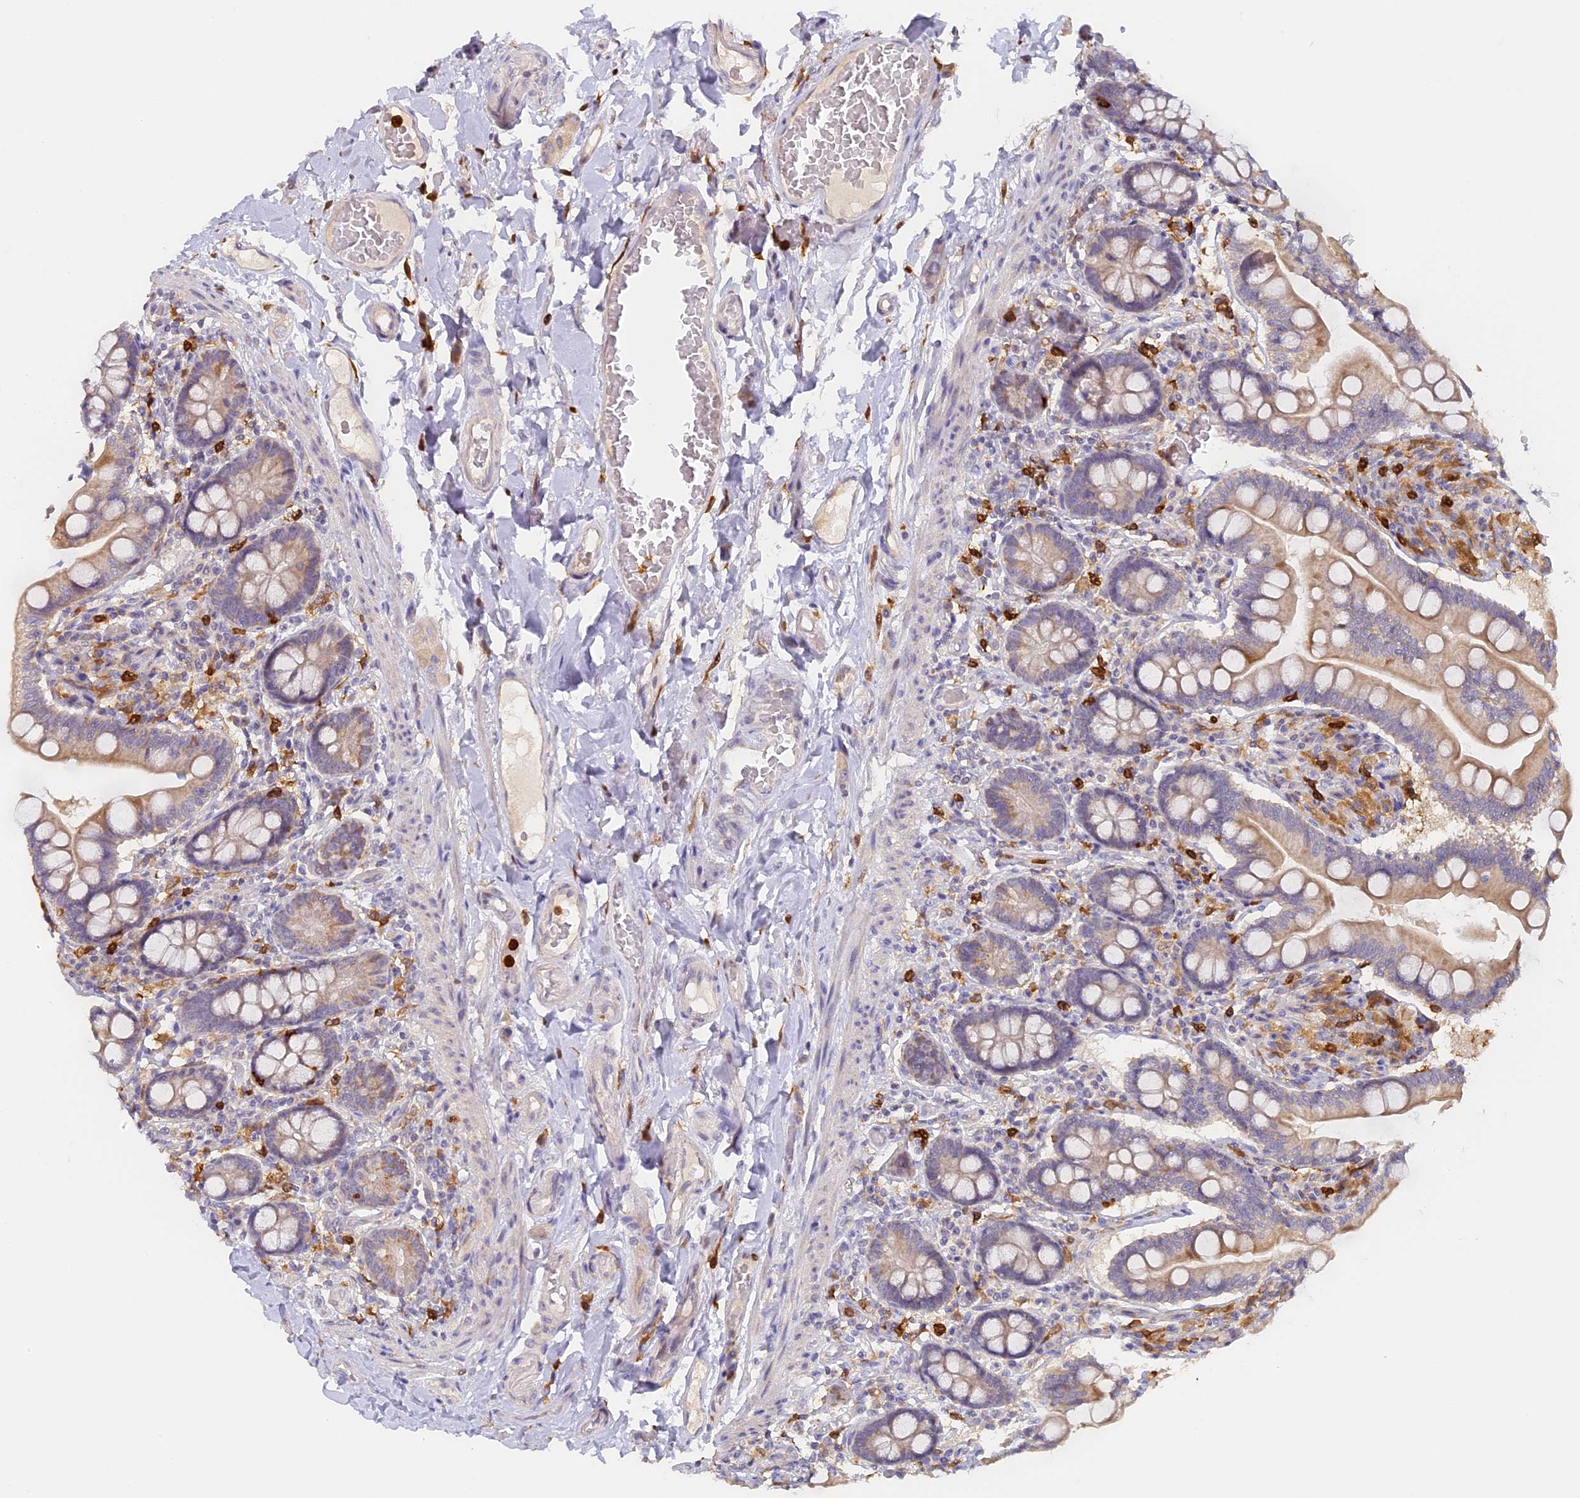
{"staining": {"intensity": "moderate", "quantity": "25%-75%", "location": "cytoplasmic/membranous"}, "tissue": "small intestine", "cell_type": "Glandular cells", "image_type": "normal", "snomed": [{"axis": "morphology", "description": "Normal tissue, NOS"}, {"axis": "topography", "description": "Small intestine"}], "caption": "Brown immunohistochemical staining in unremarkable human small intestine exhibits moderate cytoplasmic/membranous positivity in approximately 25%-75% of glandular cells. (DAB = brown stain, brightfield microscopy at high magnification).", "gene": "NCF4", "patient": {"sex": "female", "age": 64}}